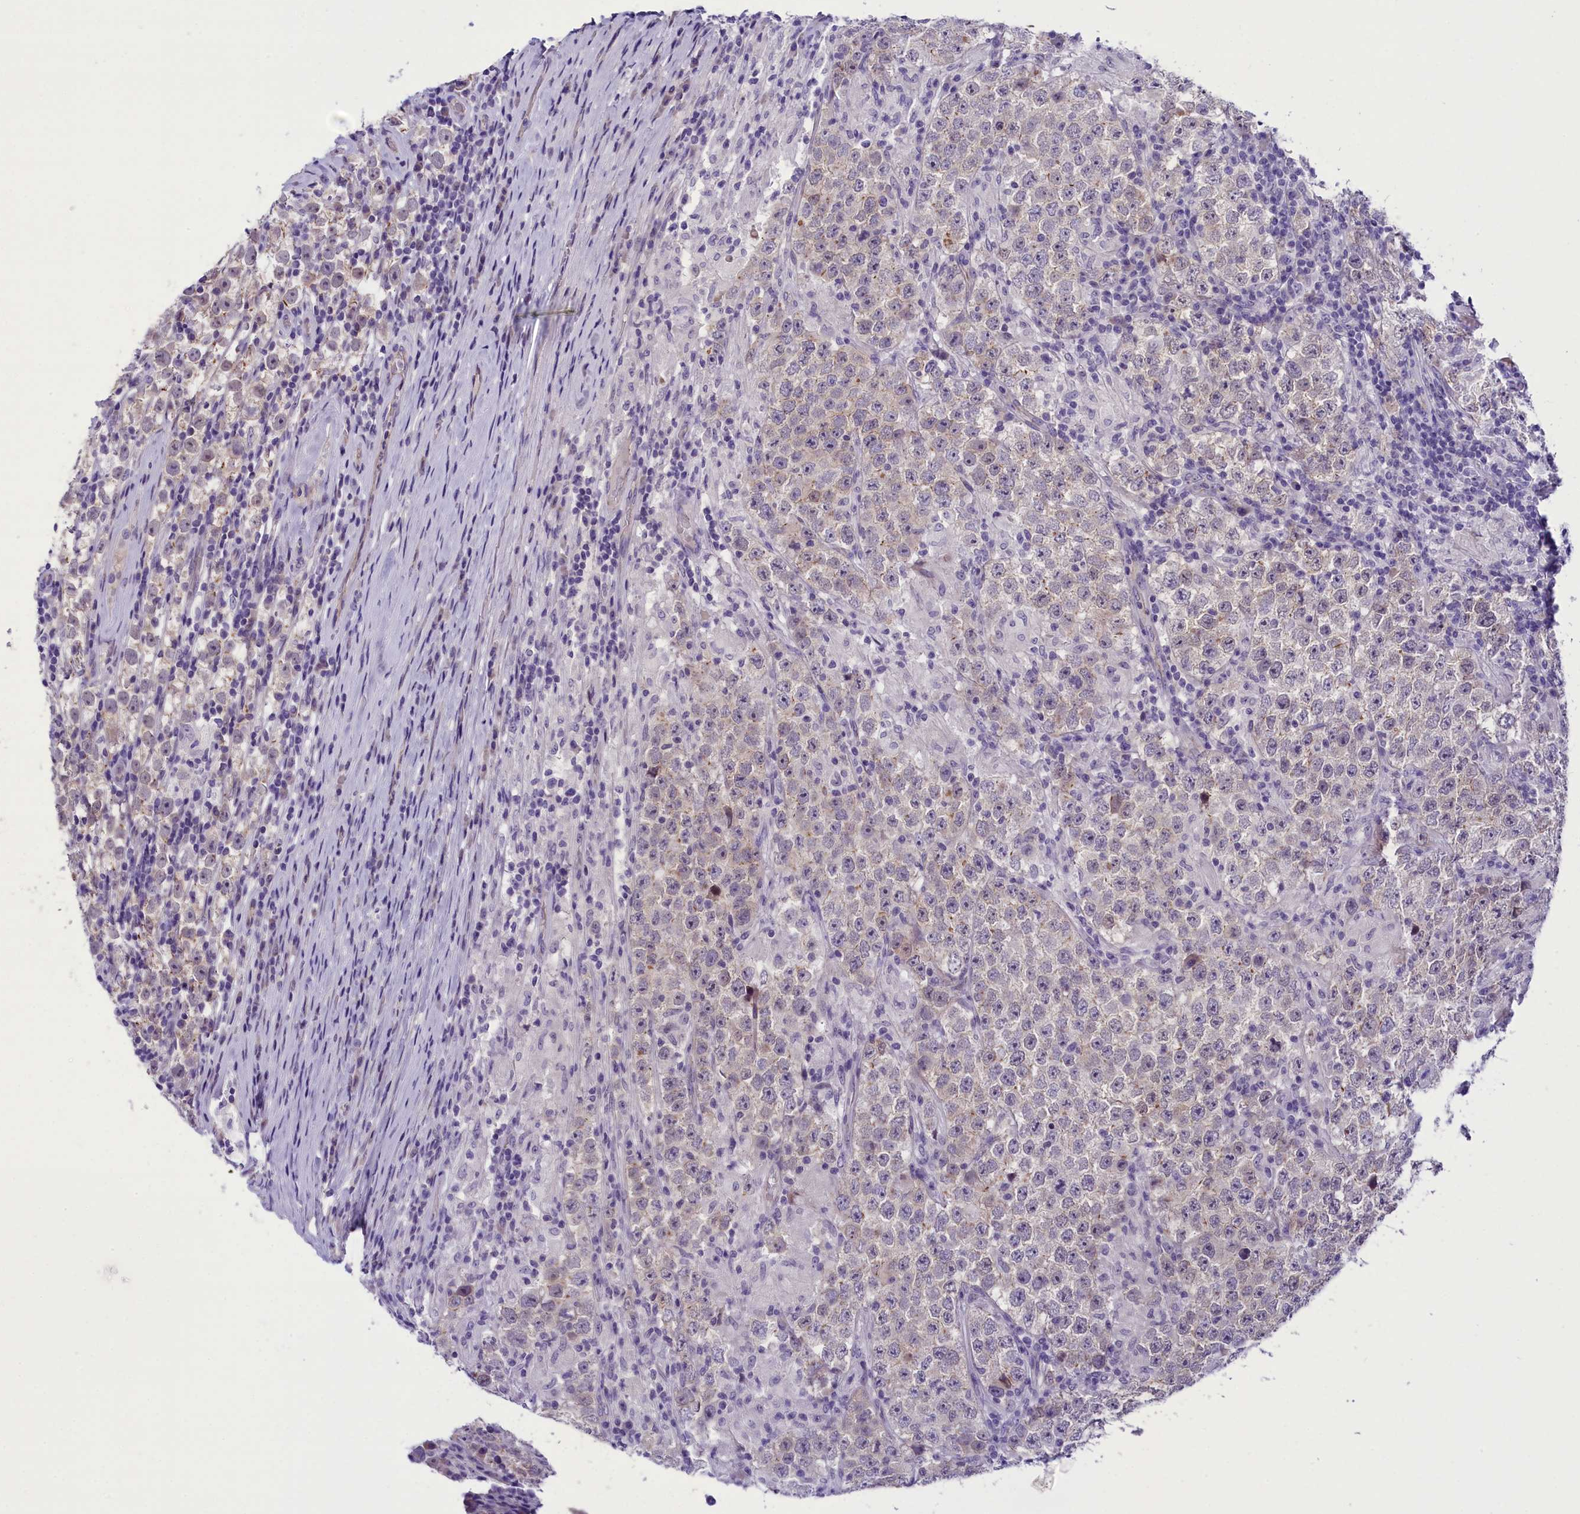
{"staining": {"intensity": "negative", "quantity": "none", "location": "none"}, "tissue": "testis cancer", "cell_type": "Tumor cells", "image_type": "cancer", "snomed": [{"axis": "morphology", "description": "Normal tissue, NOS"}, {"axis": "morphology", "description": "Urothelial carcinoma, High grade"}, {"axis": "morphology", "description": "Seminoma, NOS"}, {"axis": "morphology", "description": "Carcinoma, Embryonal, NOS"}, {"axis": "topography", "description": "Urinary bladder"}, {"axis": "topography", "description": "Testis"}], "caption": "Testis cancer was stained to show a protein in brown. There is no significant expression in tumor cells. Brightfield microscopy of immunohistochemistry stained with DAB (brown) and hematoxylin (blue), captured at high magnification.", "gene": "PRR15", "patient": {"sex": "male", "age": 41}}